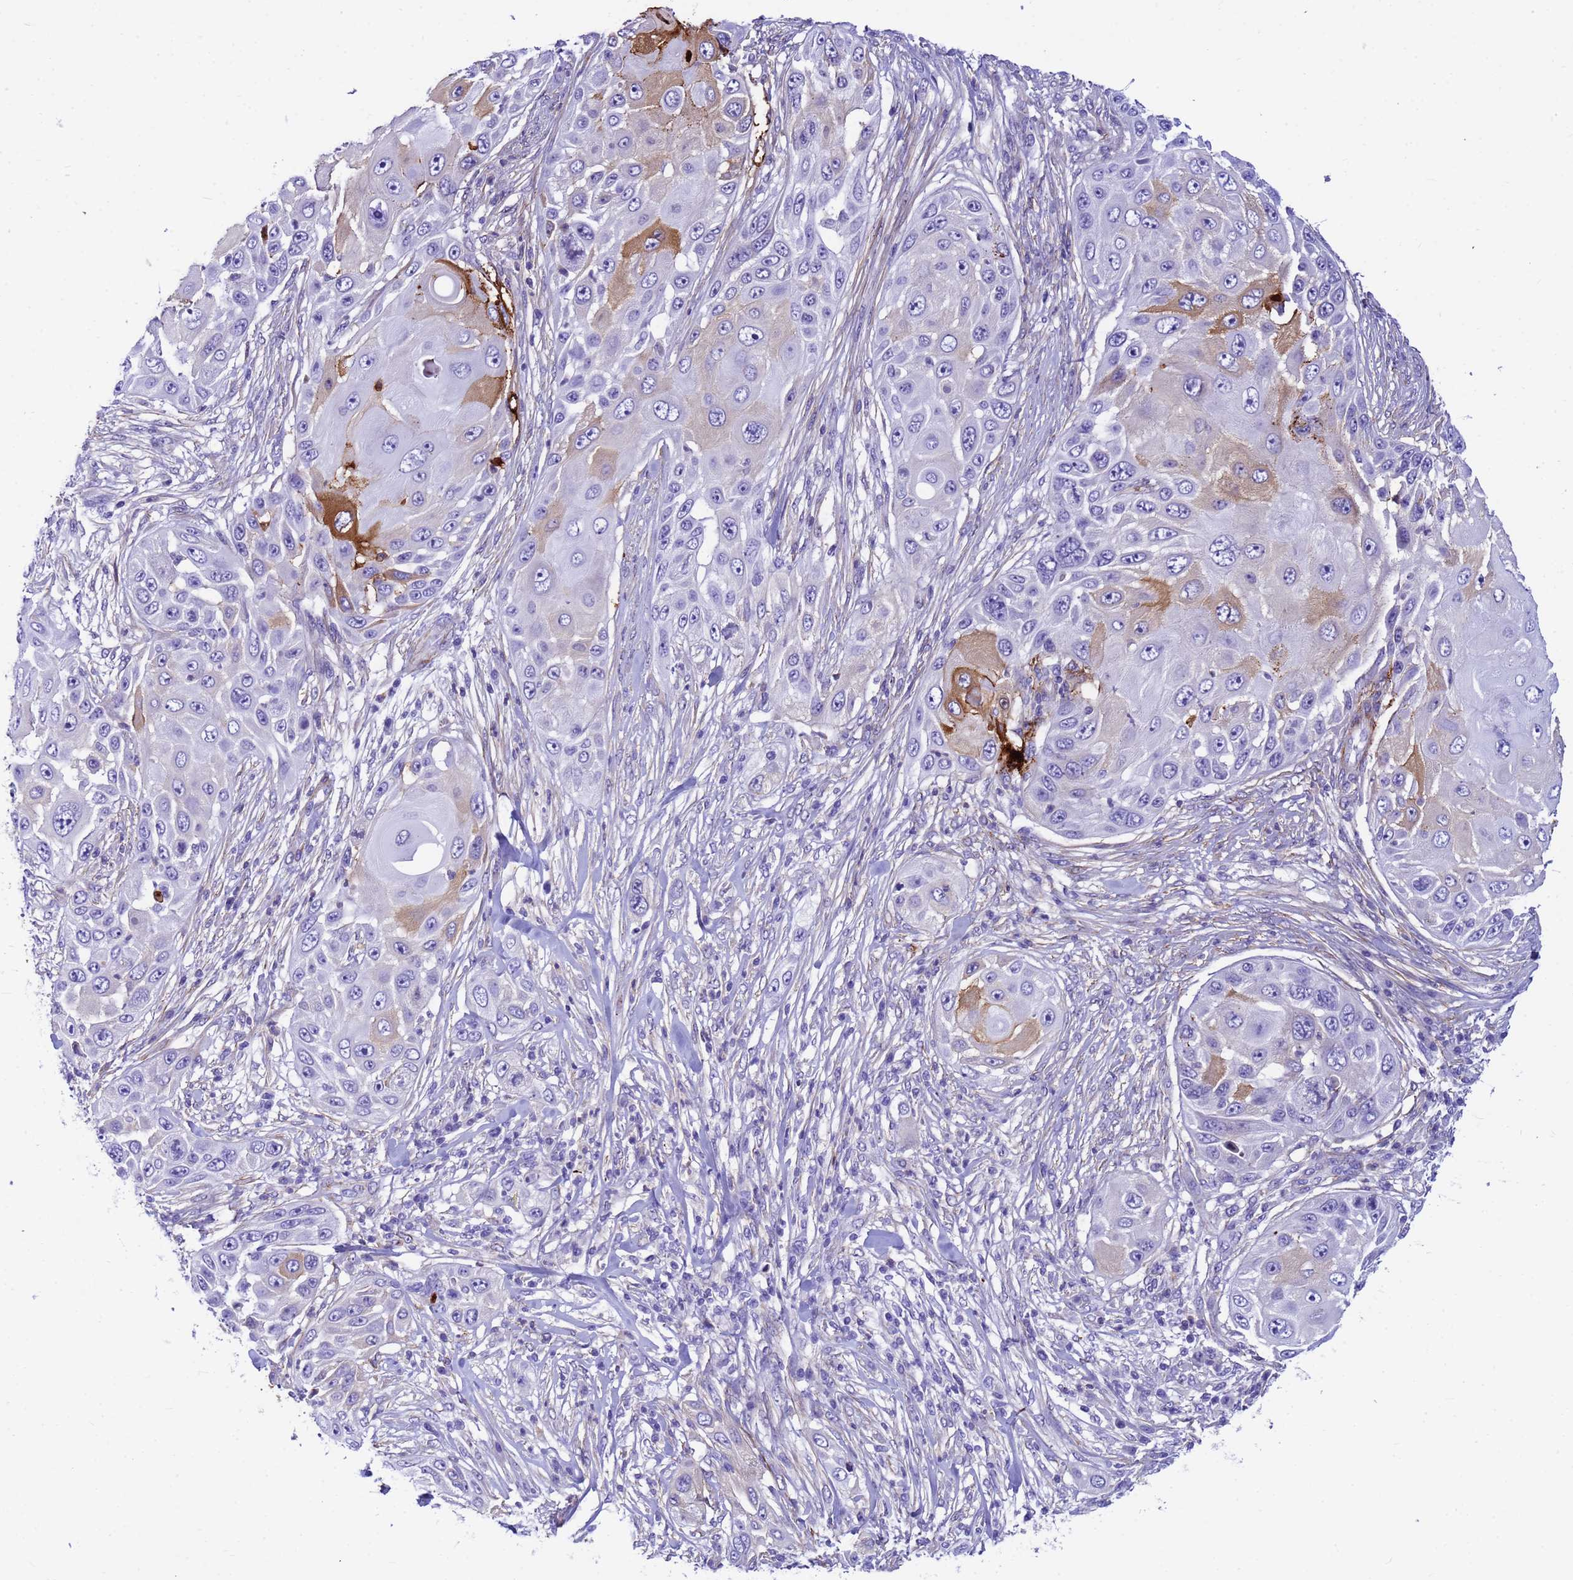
{"staining": {"intensity": "moderate", "quantity": "<25%", "location": "cytoplasmic/membranous"}, "tissue": "skin cancer", "cell_type": "Tumor cells", "image_type": "cancer", "snomed": [{"axis": "morphology", "description": "Squamous cell carcinoma, NOS"}, {"axis": "topography", "description": "Skin"}], "caption": "Skin squamous cell carcinoma was stained to show a protein in brown. There is low levels of moderate cytoplasmic/membranous positivity in about <25% of tumor cells.", "gene": "ORM1", "patient": {"sex": "female", "age": 44}}